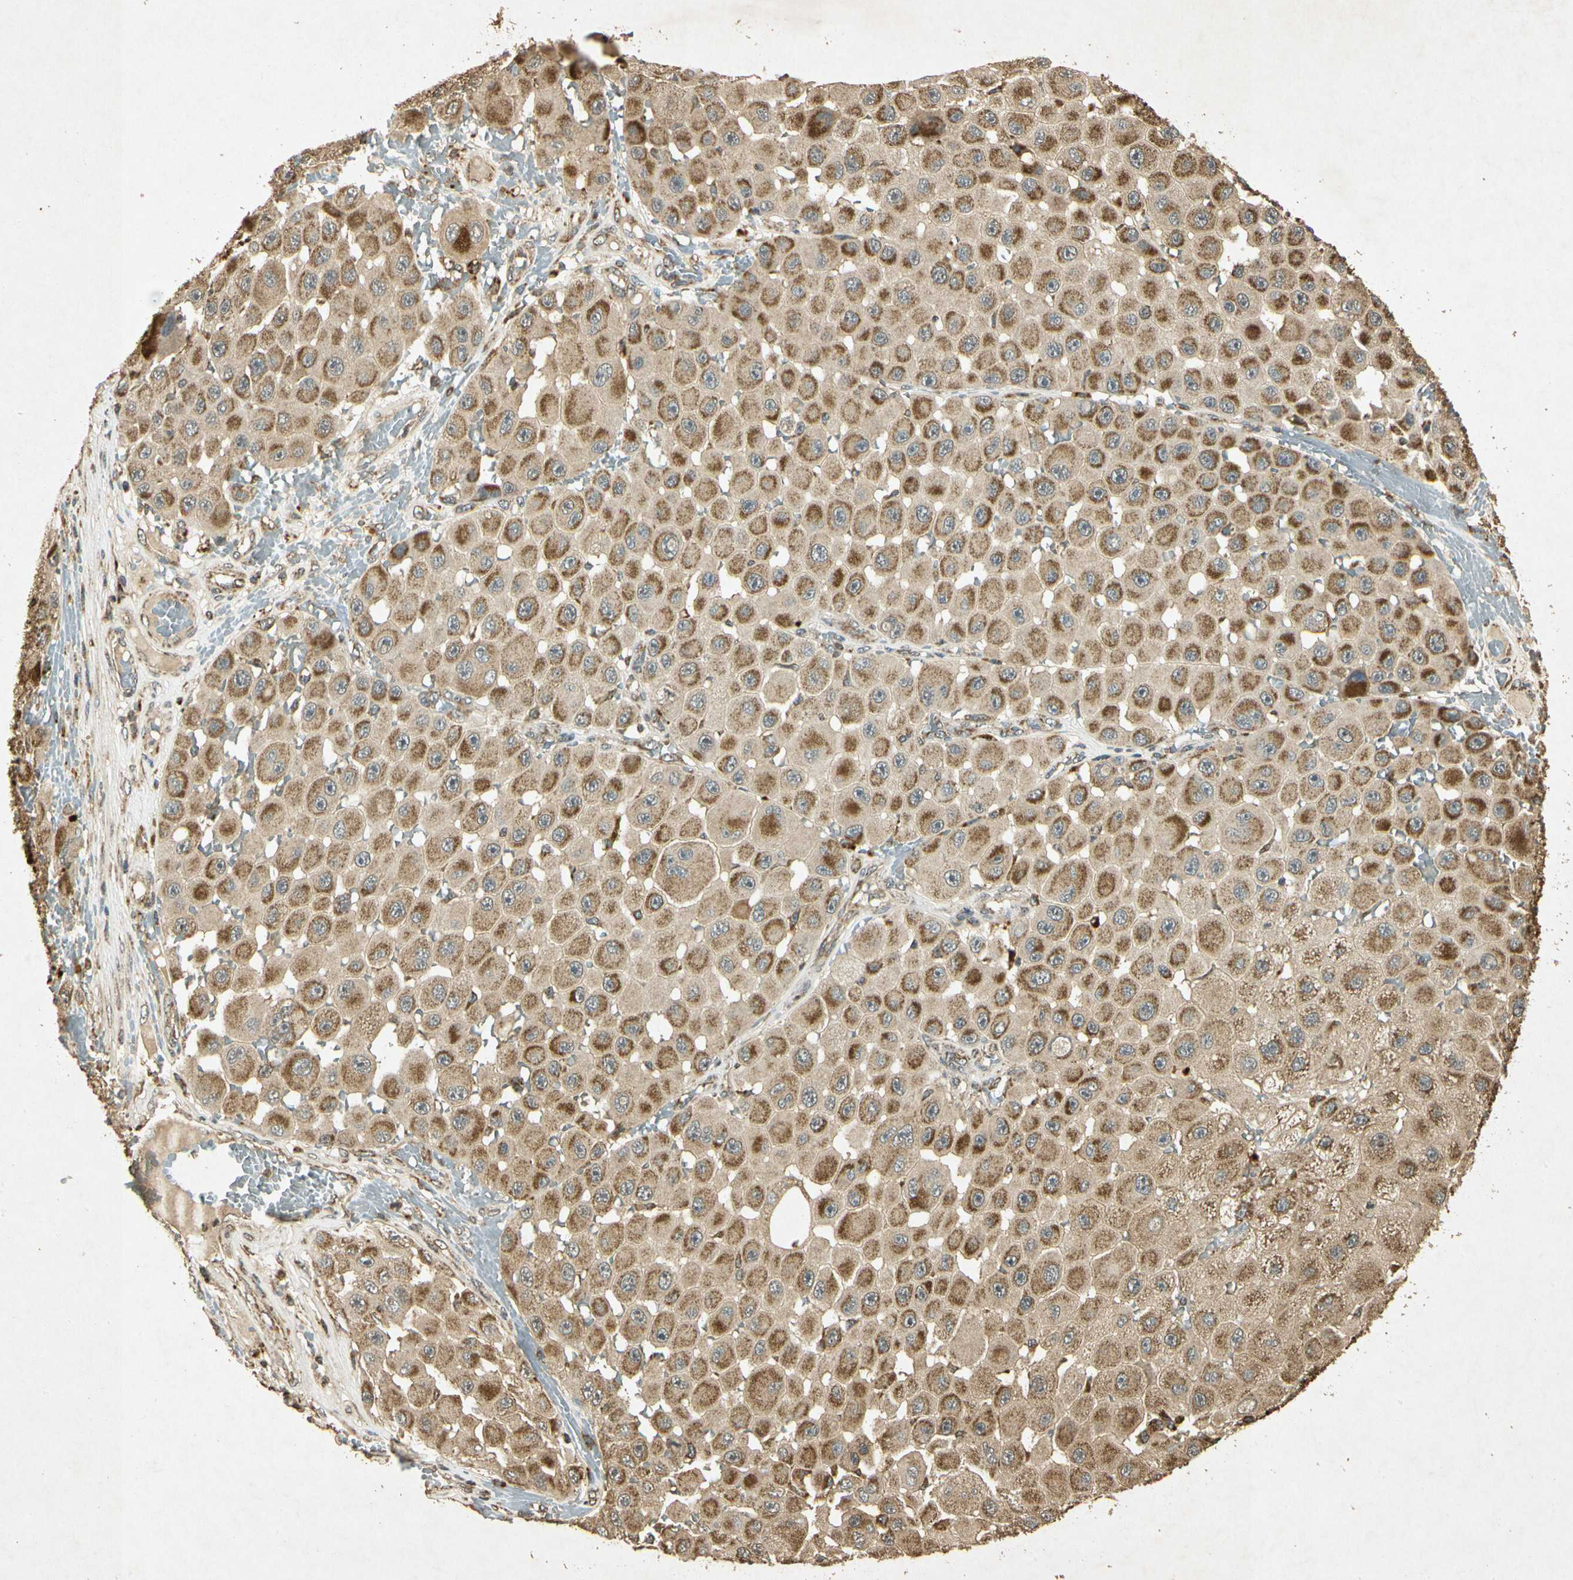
{"staining": {"intensity": "moderate", "quantity": ">75%", "location": "cytoplasmic/membranous"}, "tissue": "melanoma", "cell_type": "Tumor cells", "image_type": "cancer", "snomed": [{"axis": "morphology", "description": "Malignant melanoma, NOS"}, {"axis": "topography", "description": "Skin"}], "caption": "A brown stain shows moderate cytoplasmic/membranous expression of a protein in human melanoma tumor cells. The protein is stained brown, and the nuclei are stained in blue (DAB IHC with brightfield microscopy, high magnification).", "gene": "PRDX3", "patient": {"sex": "female", "age": 81}}